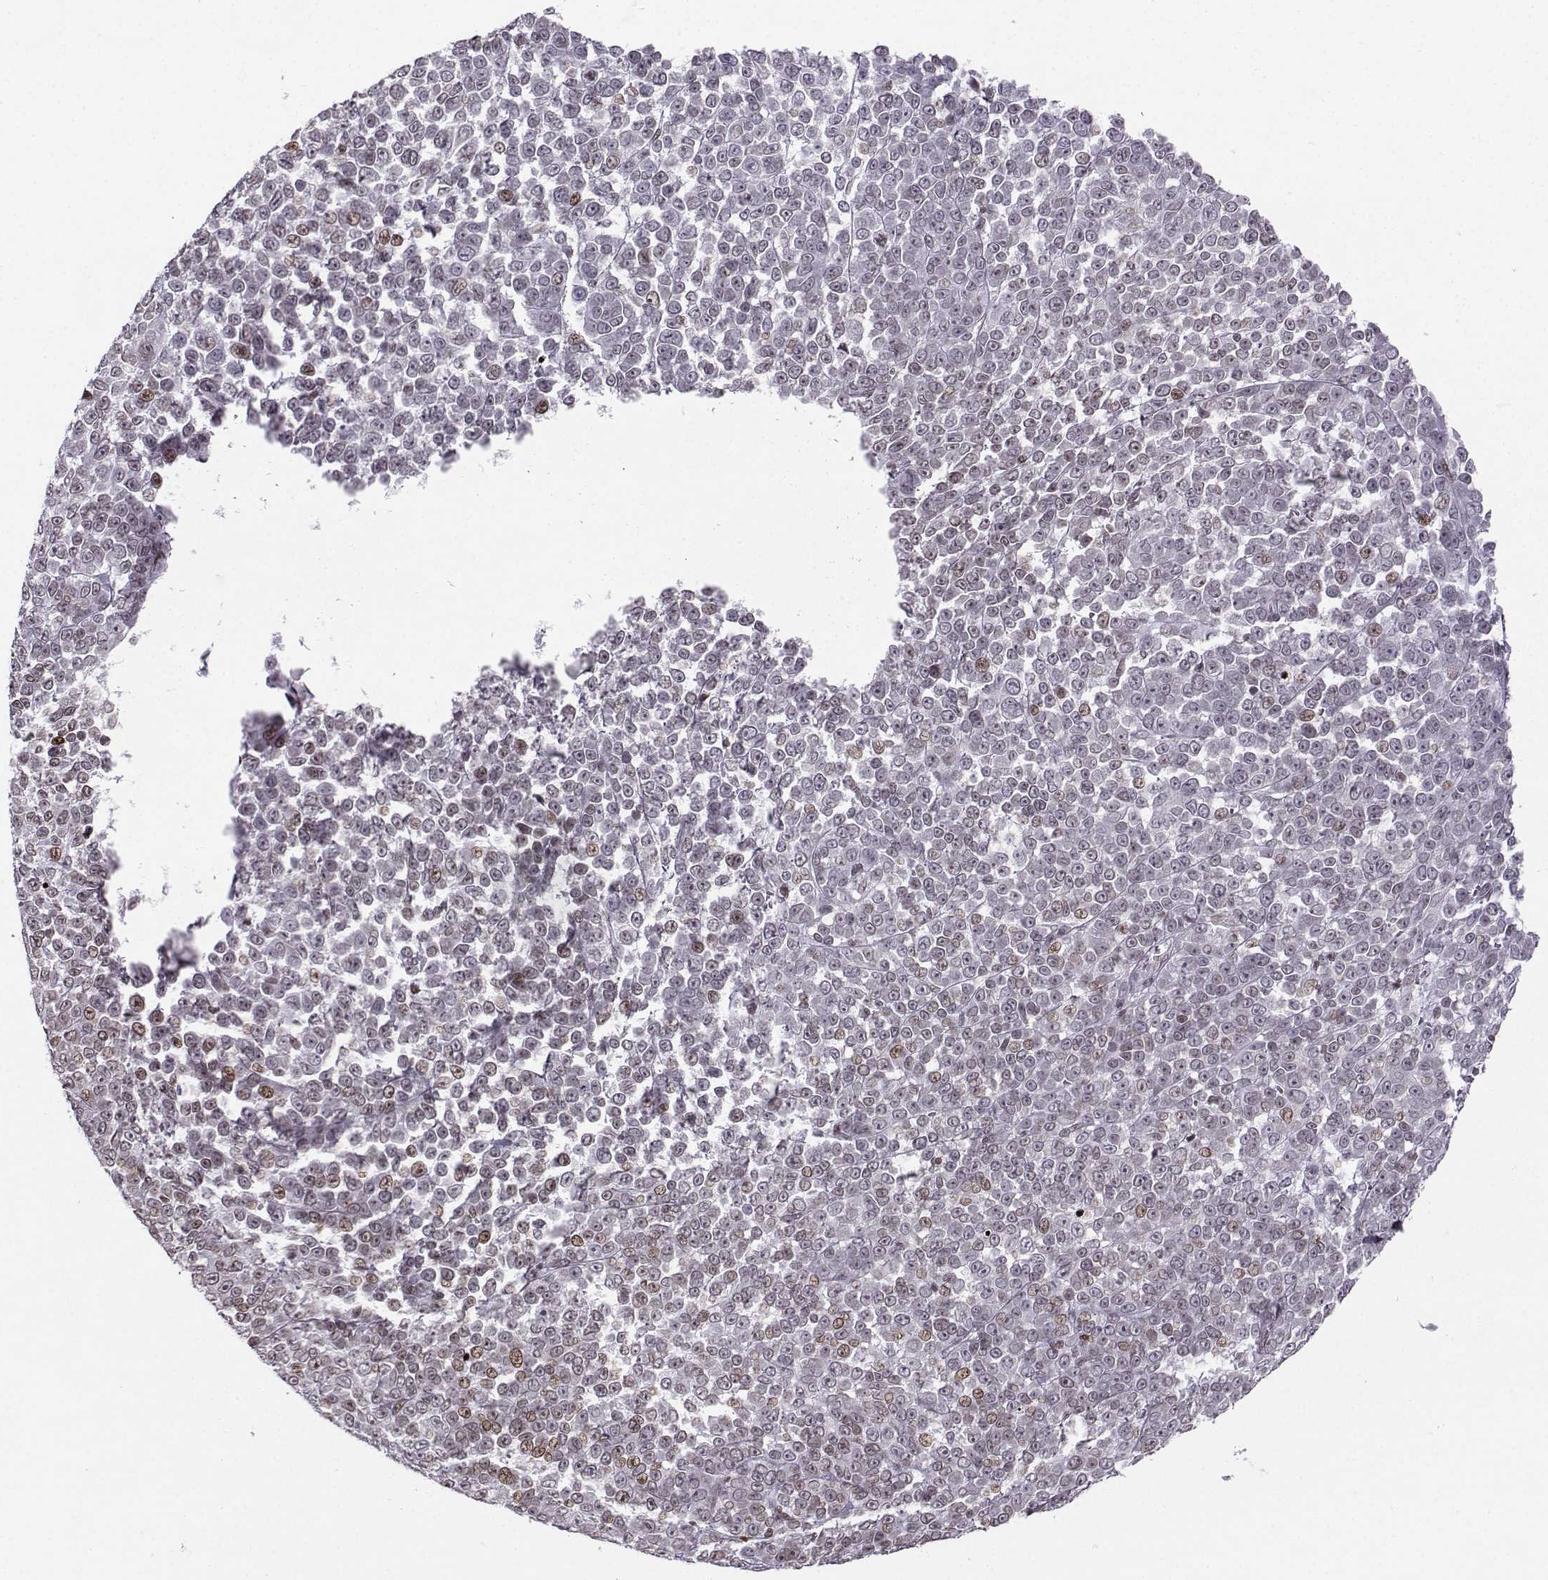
{"staining": {"intensity": "weak", "quantity": "<25%", "location": "nuclear"}, "tissue": "melanoma", "cell_type": "Tumor cells", "image_type": "cancer", "snomed": [{"axis": "morphology", "description": "Malignant melanoma, NOS"}, {"axis": "topography", "description": "Skin"}], "caption": "IHC of melanoma exhibits no positivity in tumor cells.", "gene": "ZNF19", "patient": {"sex": "female", "age": 95}}